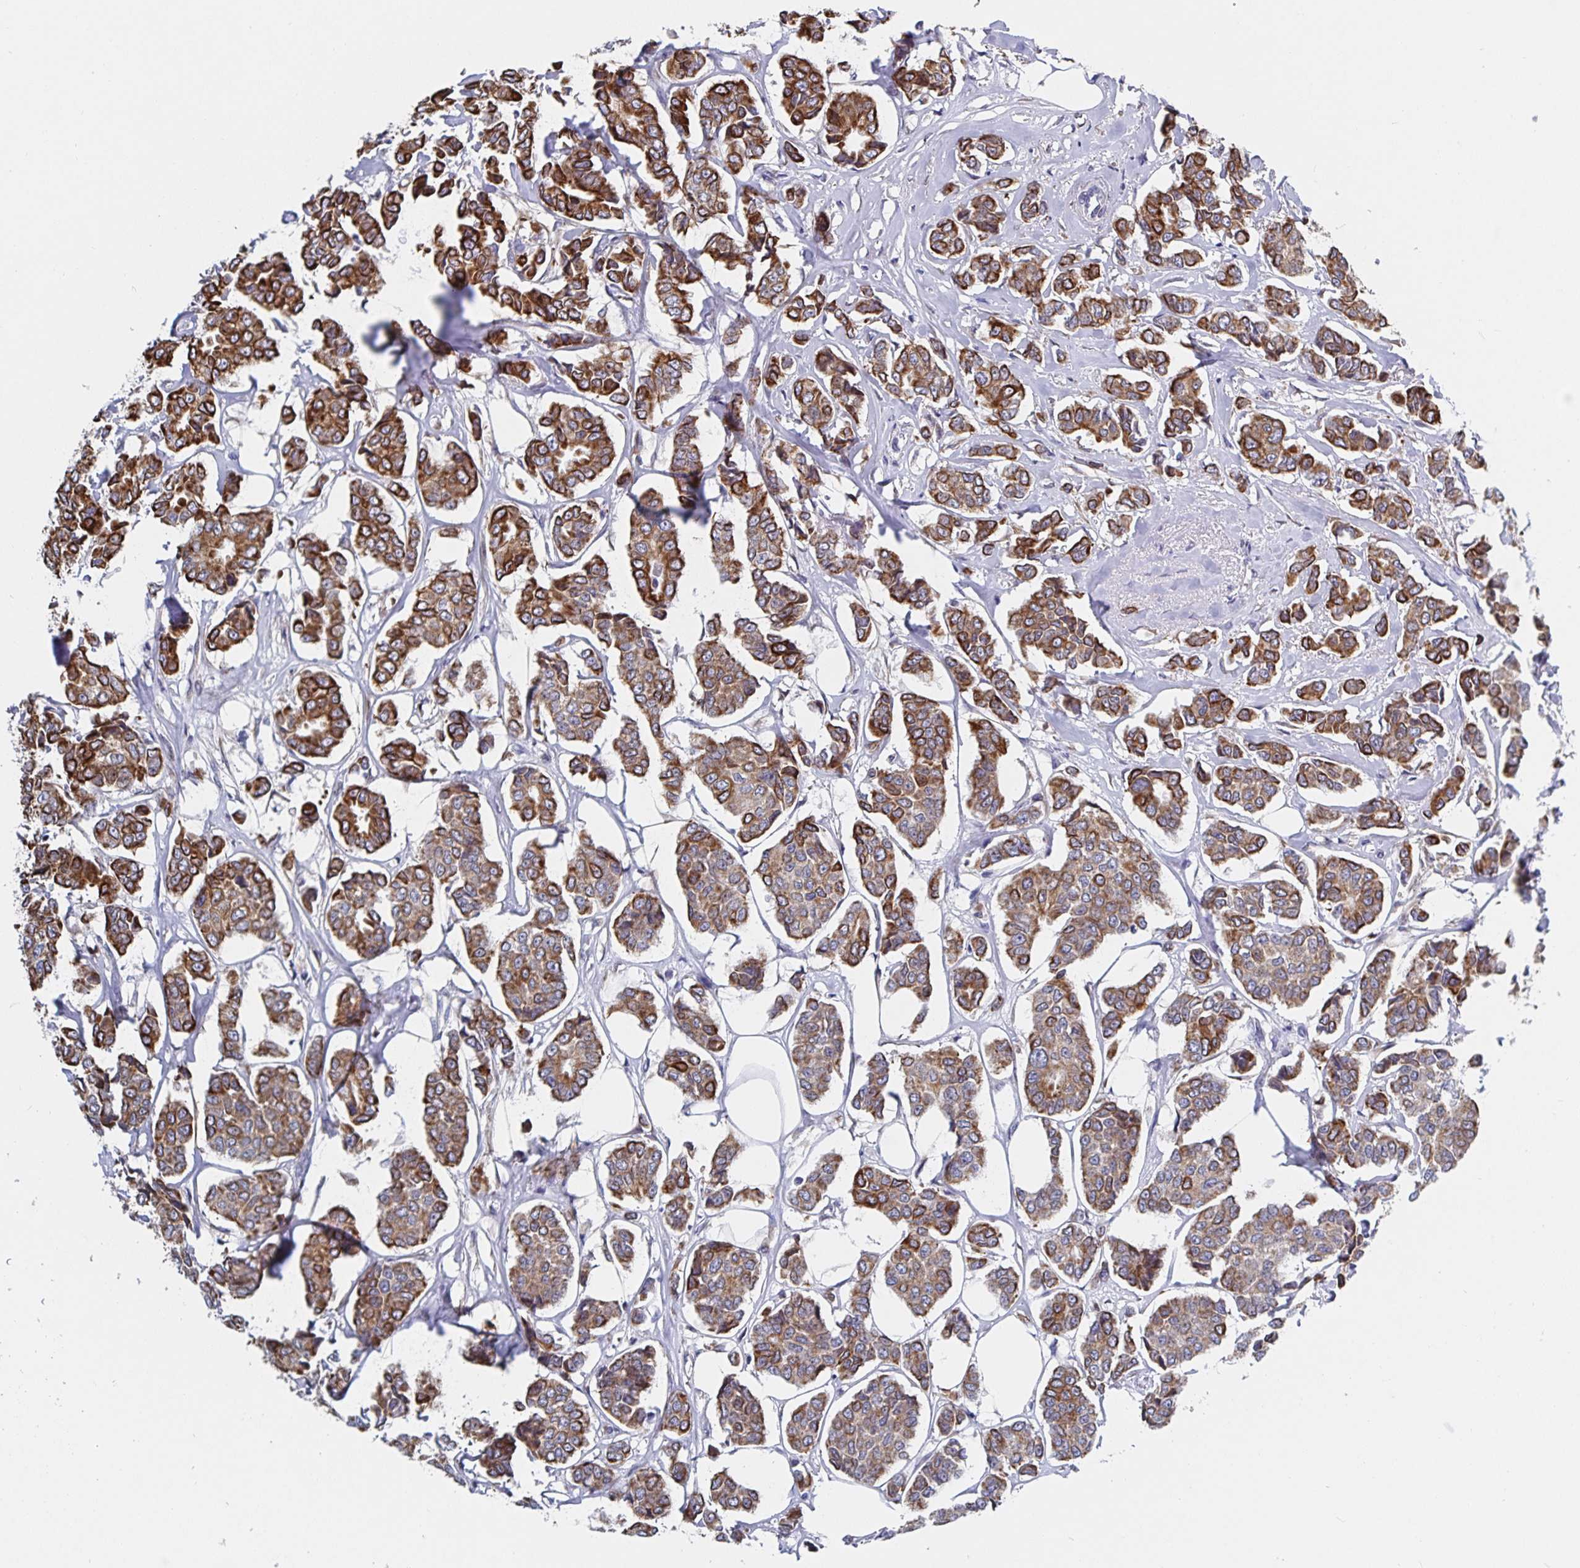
{"staining": {"intensity": "moderate", "quantity": ">75%", "location": "cytoplasmic/membranous"}, "tissue": "breast cancer", "cell_type": "Tumor cells", "image_type": "cancer", "snomed": [{"axis": "morphology", "description": "Duct carcinoma"}, {"axis": "topography", "description": "Breast"}], "caption": "Moderate cytoplasmic/membranous expression is identified in about >75% of tumor cells in breast infiltrating ductal carcinoma.", "gene": "ZIK1", "patient": {"sex": "female", "age": 94}}